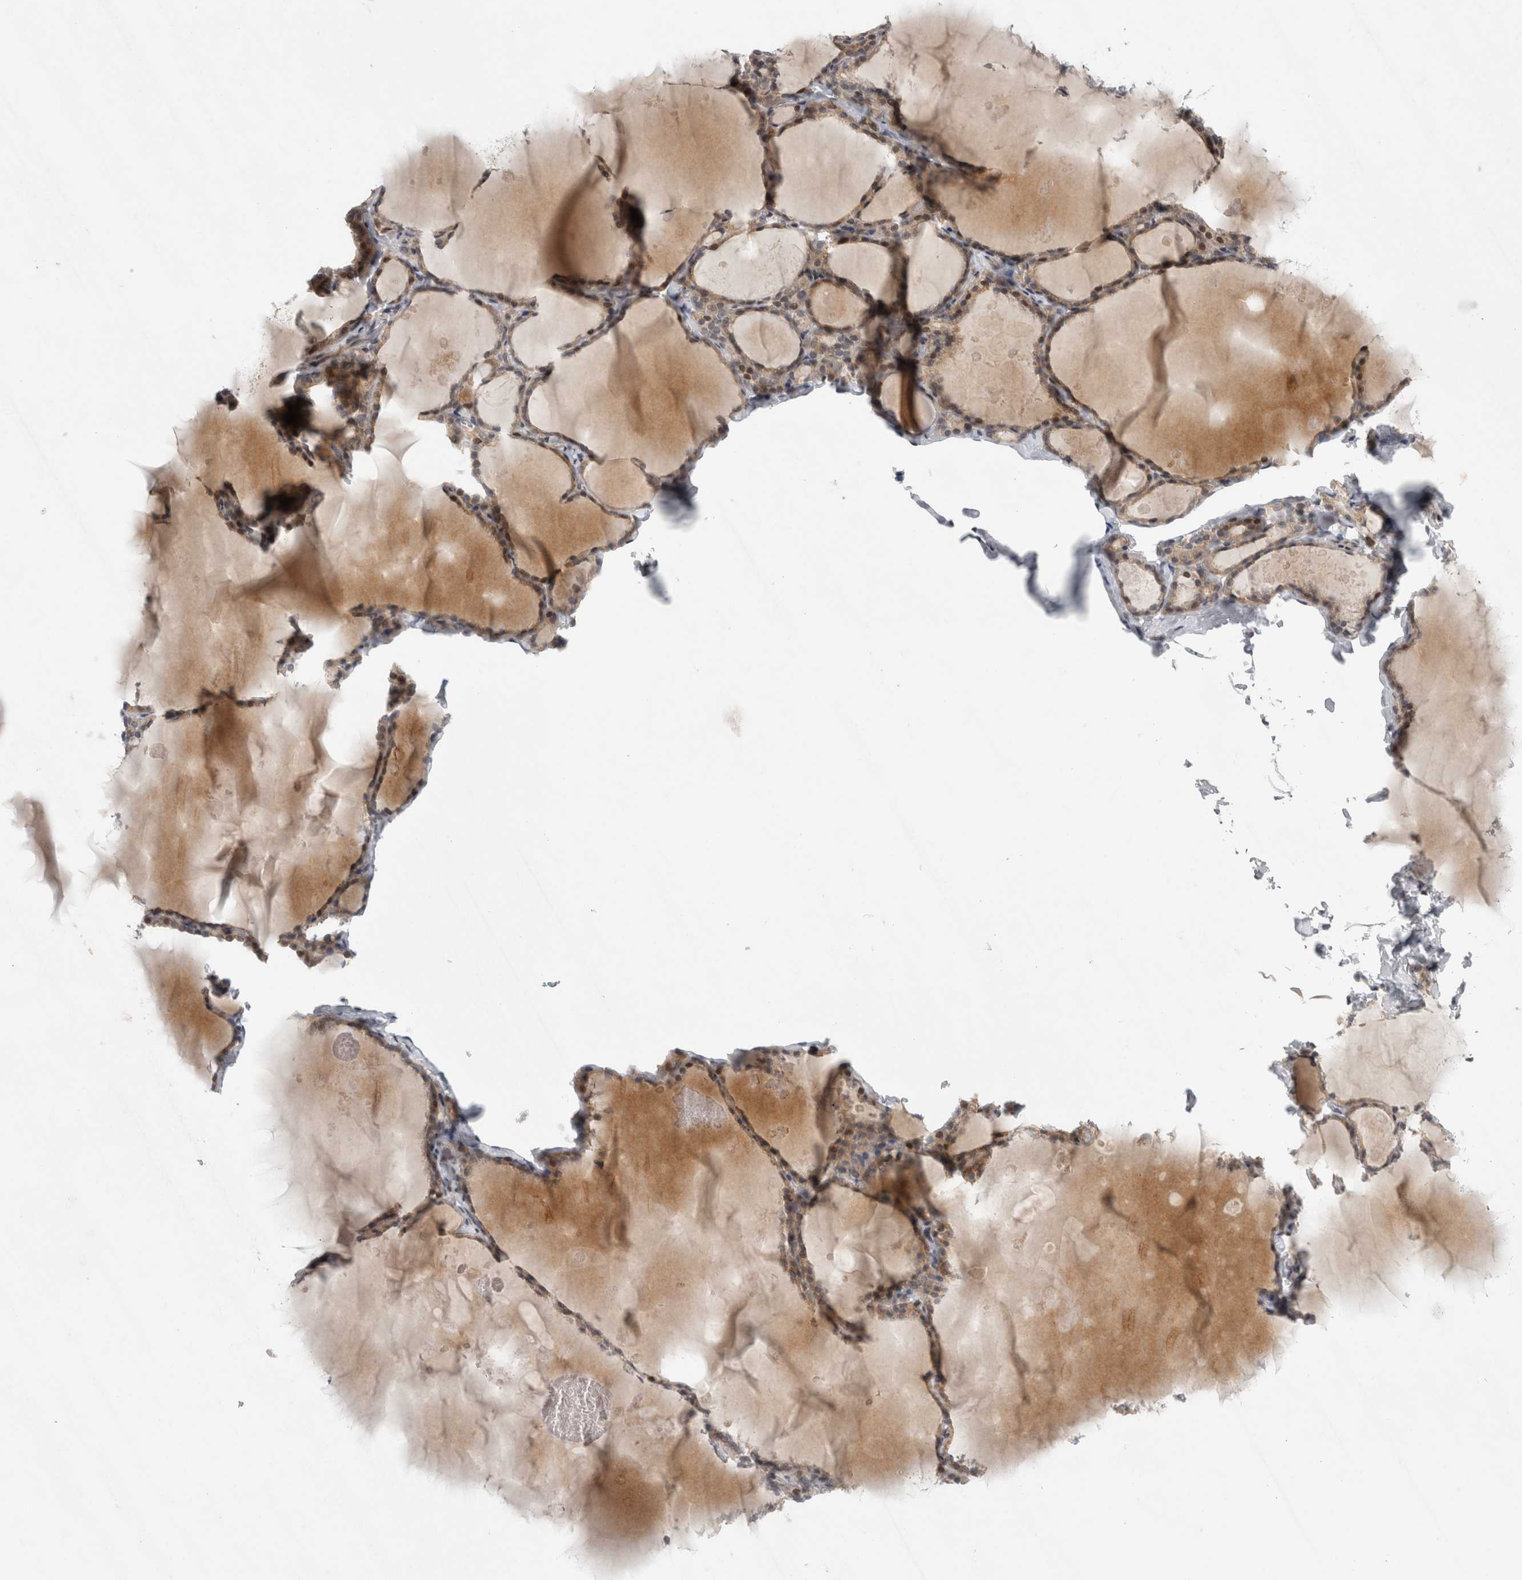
{"staining": {"intensity": "weak", "quantity": ">75%", "location": "cytoplasmic/membranous,nuclear"}, "tissue": "thyroid gland", "cell_type": "Glandular cells", "image_type": "normal", "snomed": [{"axis": "morphology", "description": "Normal tissue, NOS"}, {"axis": "topography", "description": "Thyroid gland"}], "caption": "Unremarkable thyroid gland reveals weak cytoplasmic/membranous,nuclear positivity in approximately >75% of glandular cells The staining is performed using DAB brown chromogen to label protein expression. The nuclei are counter-stained blue using hematoxylin..", "gene": "UTP25", "patient": {"sex": "male", "age": 56}}